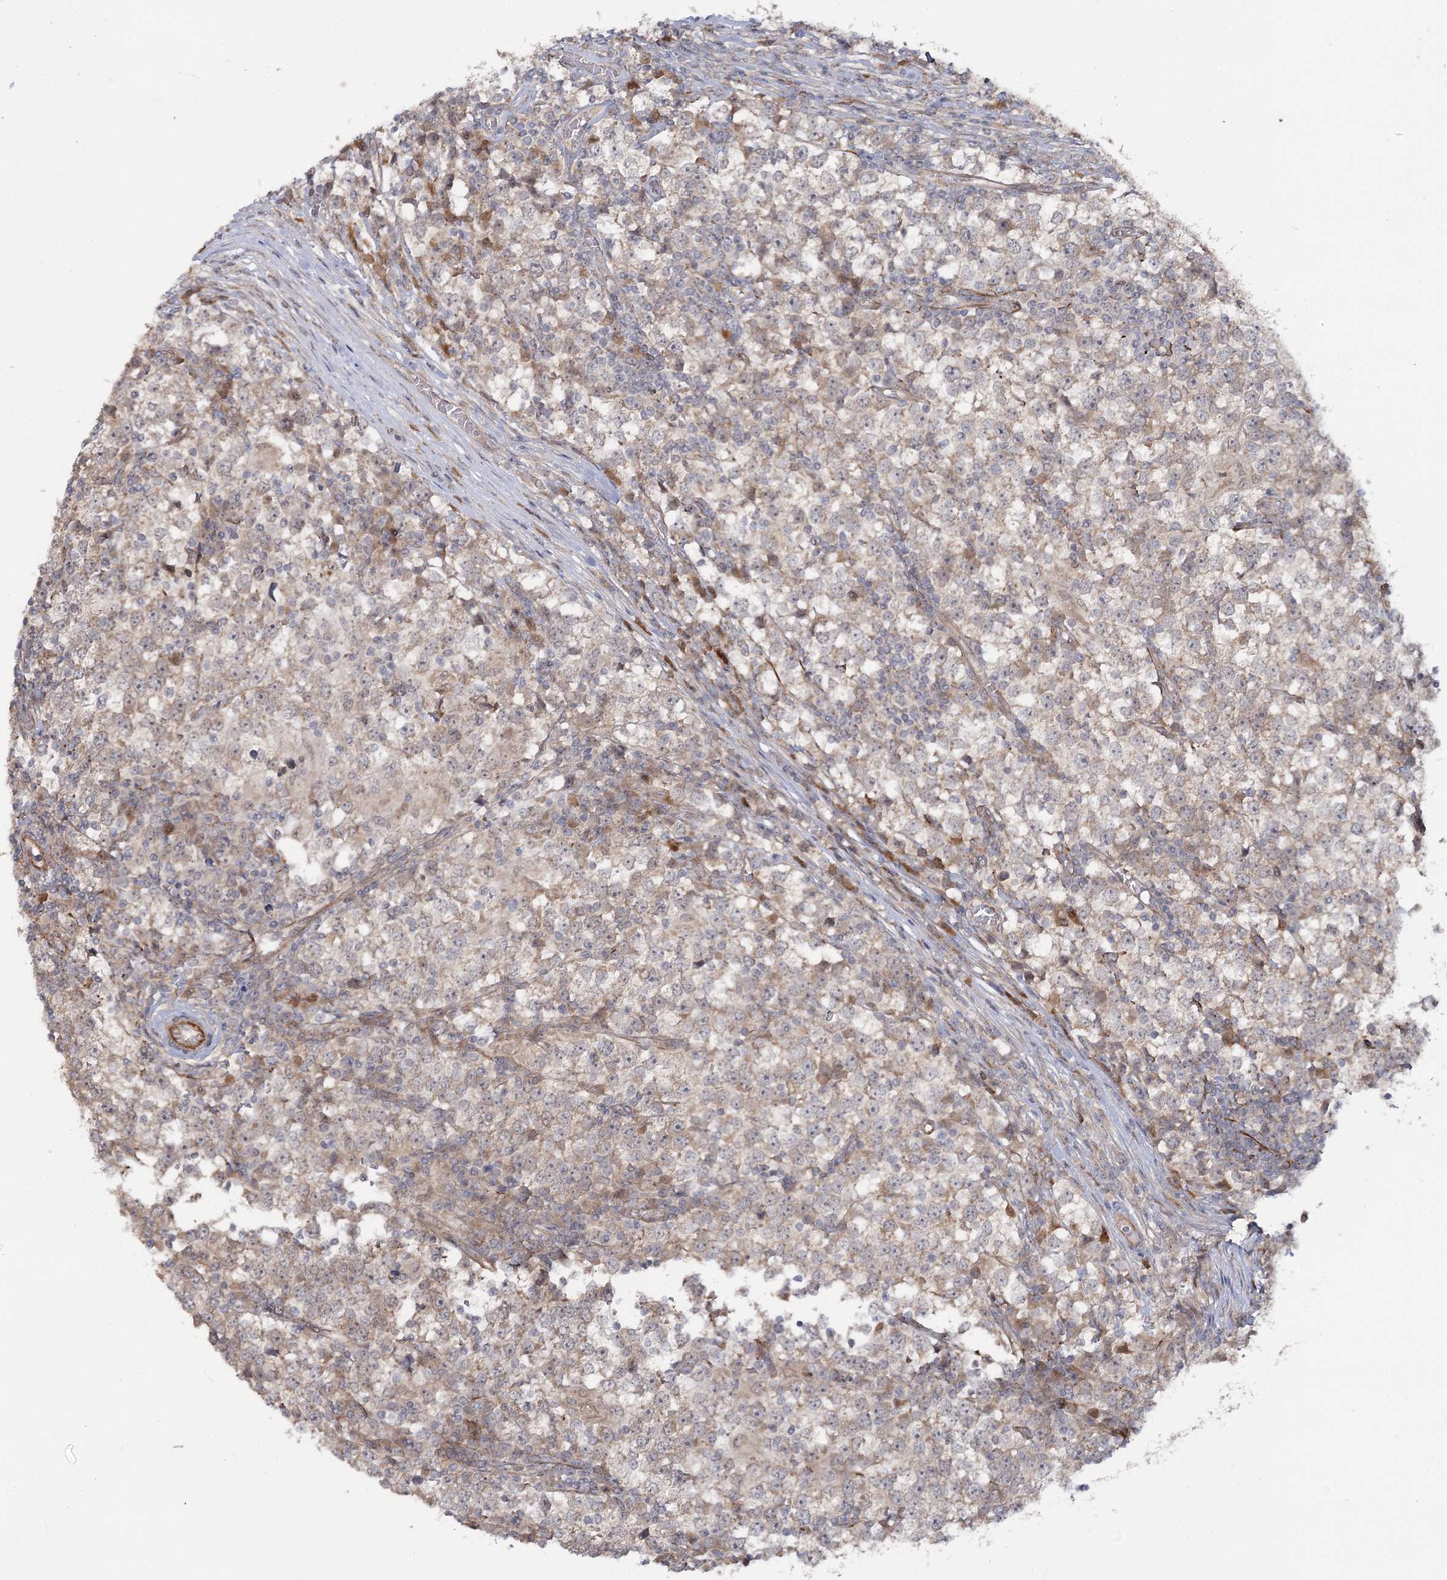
{"staining": {"intensity": "negative", "quantity": "none", "location": "none"}, "tissue": "testis cancer", "cell_type": "Tumor cells", "image_type": "cancer", "snomed": [{"axis": "morphology", "description": "Seminoma, NOS"}, {"axis": "topography", "description": "Testis"}], "caption": "A high-resolution image shows IHC staining of testis seminoma, which demonstrates no significant positivity in tumor cells. The staining is performed using DAB (3,3'-diaminobenzidine) brown chromogen with nuclei counter-stained in using hematoxylin.", "gene": "TBC1D9B", "patient": {"sex": "male", "age": 65}}